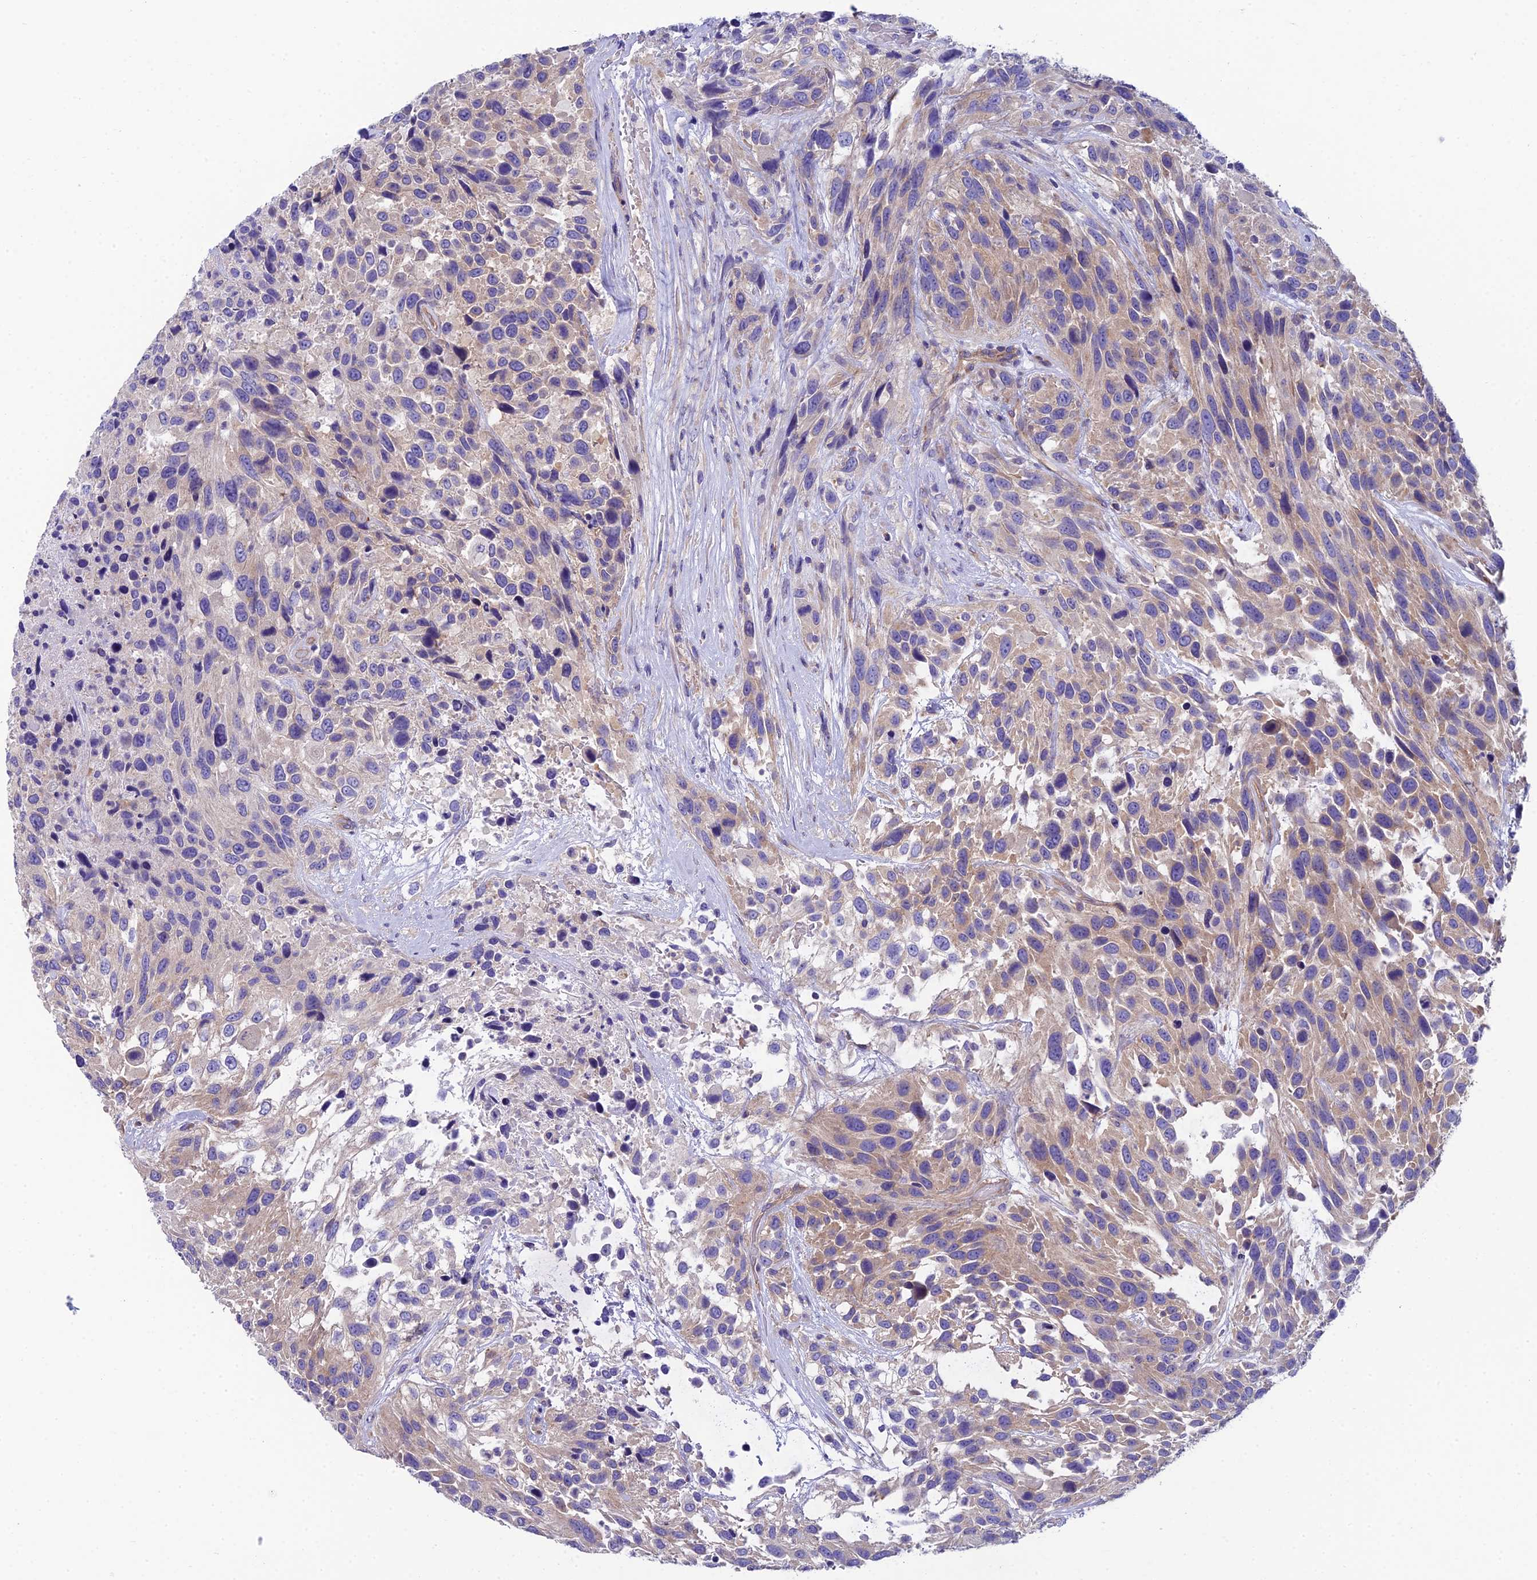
{"staining": {"intensity": "negative", "quantity": "none", "location": "none"}, "tissue": "urothelial cancer", "cell_type": "Tumor cells", "image_type": "cancer", "snomed": [{"axis": "morphology", "description": "Urothelial carcinoma, High grade"}, {"axis": "topography", "description": "Urinary bladder"}], "caption": "Image shows no significant protein positivity in tumor cells of urothelial cancer.", "gene": "PPFIA3", "patient": {"sex": "female", "age": 70}}